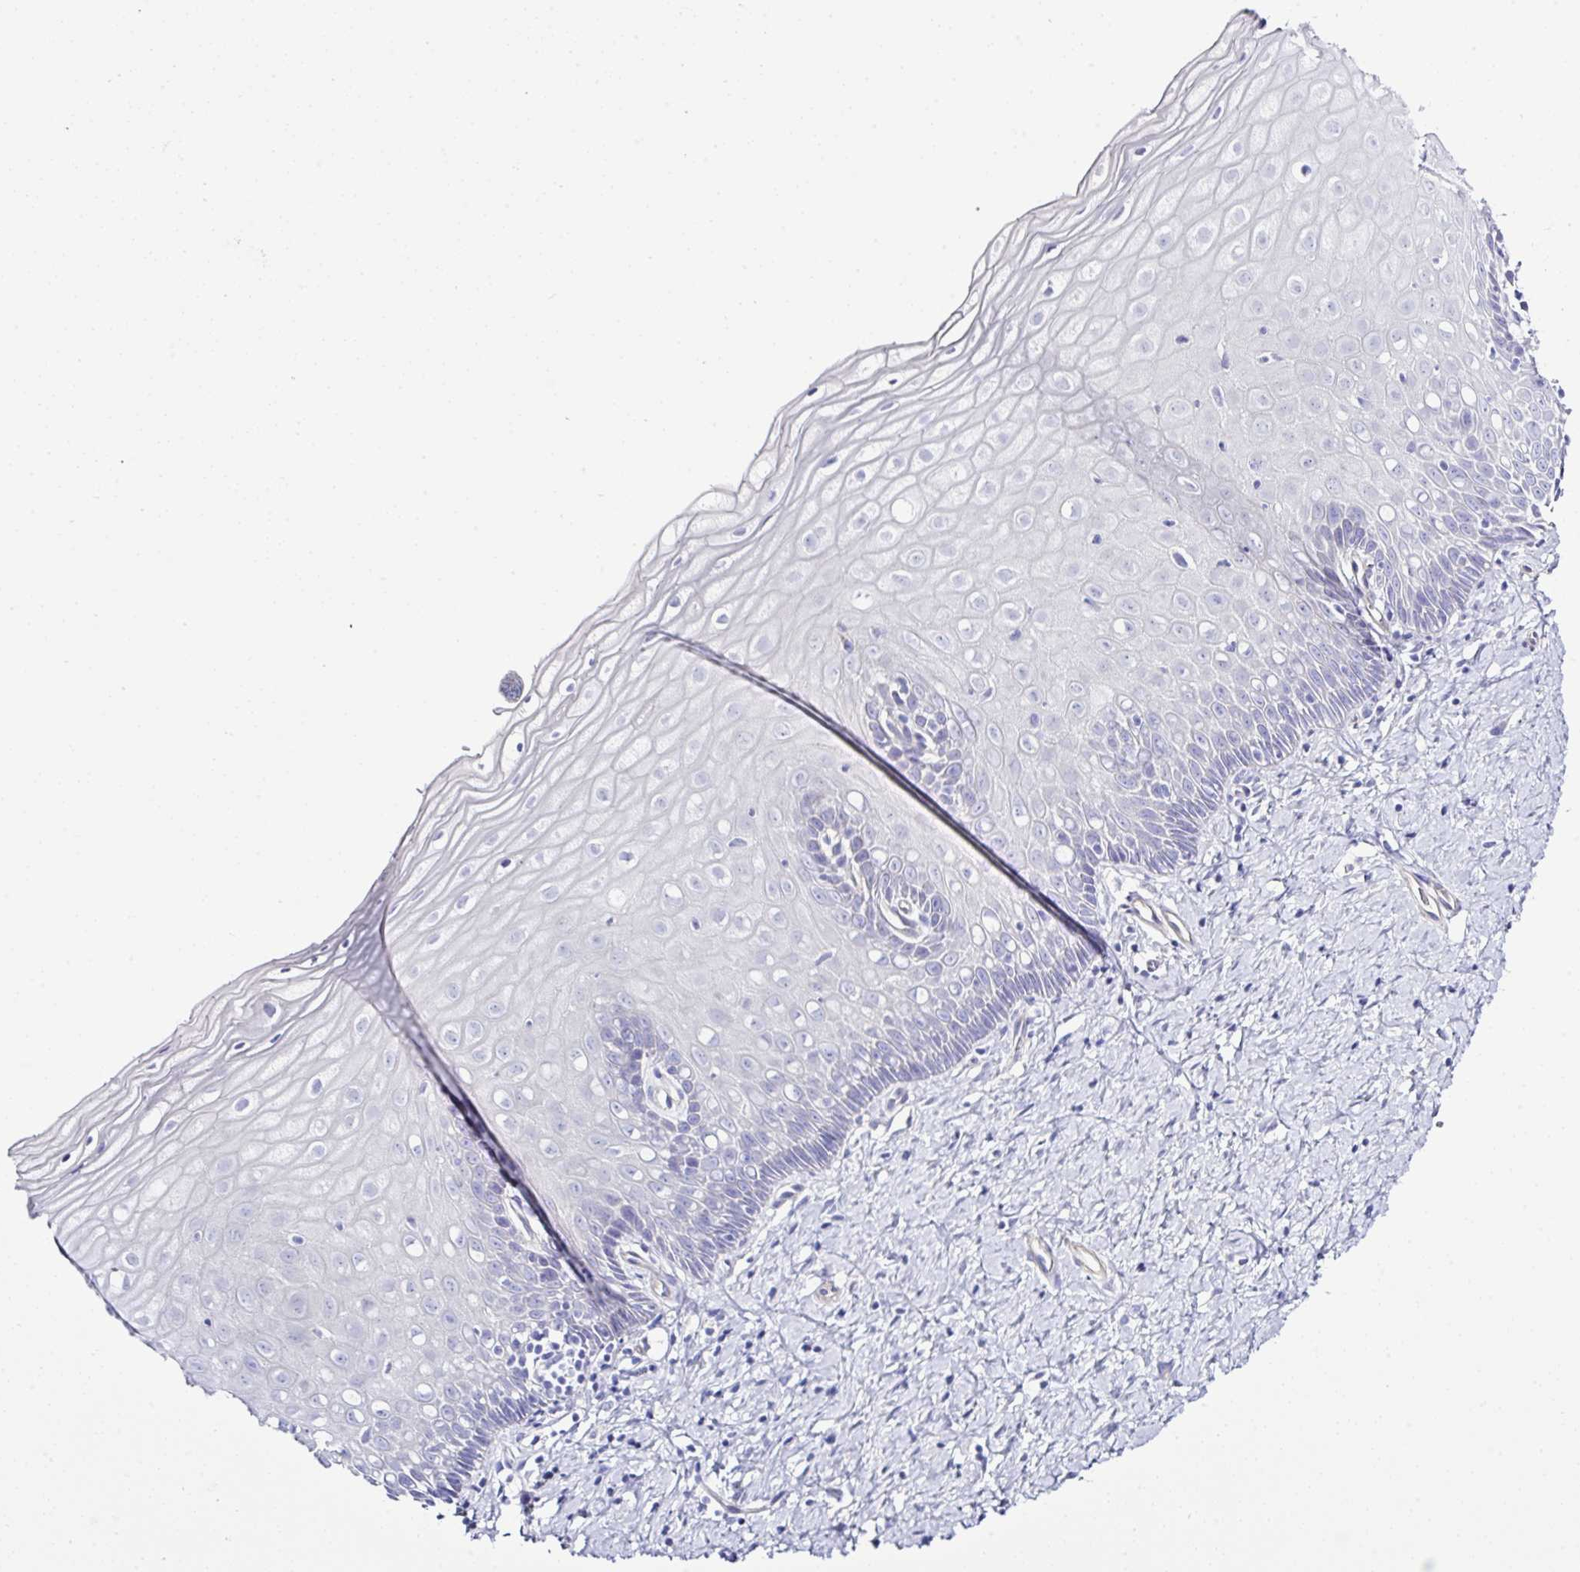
{"staining": {"intensity": "negative", "quantity": "none", "location": "none"}, "tissue": "cervix", "cell_type": "Glandular cells", "image_type": "normal", "snomed": [{"axis": "morphology", "description": "Normal tissue, NOS"}, {"axis": "topography", "description": "Cervix"}], "caption": "Immunohistochemistry (IHC) of benign cervix exhibits no positivity in glandular cells. (DAB (3,3'-diaminobenzidine) immunohistochemistry with hematoxylin counter stain).", "gene": "MED11", "patient": {"sex": "female", "age": 37}}